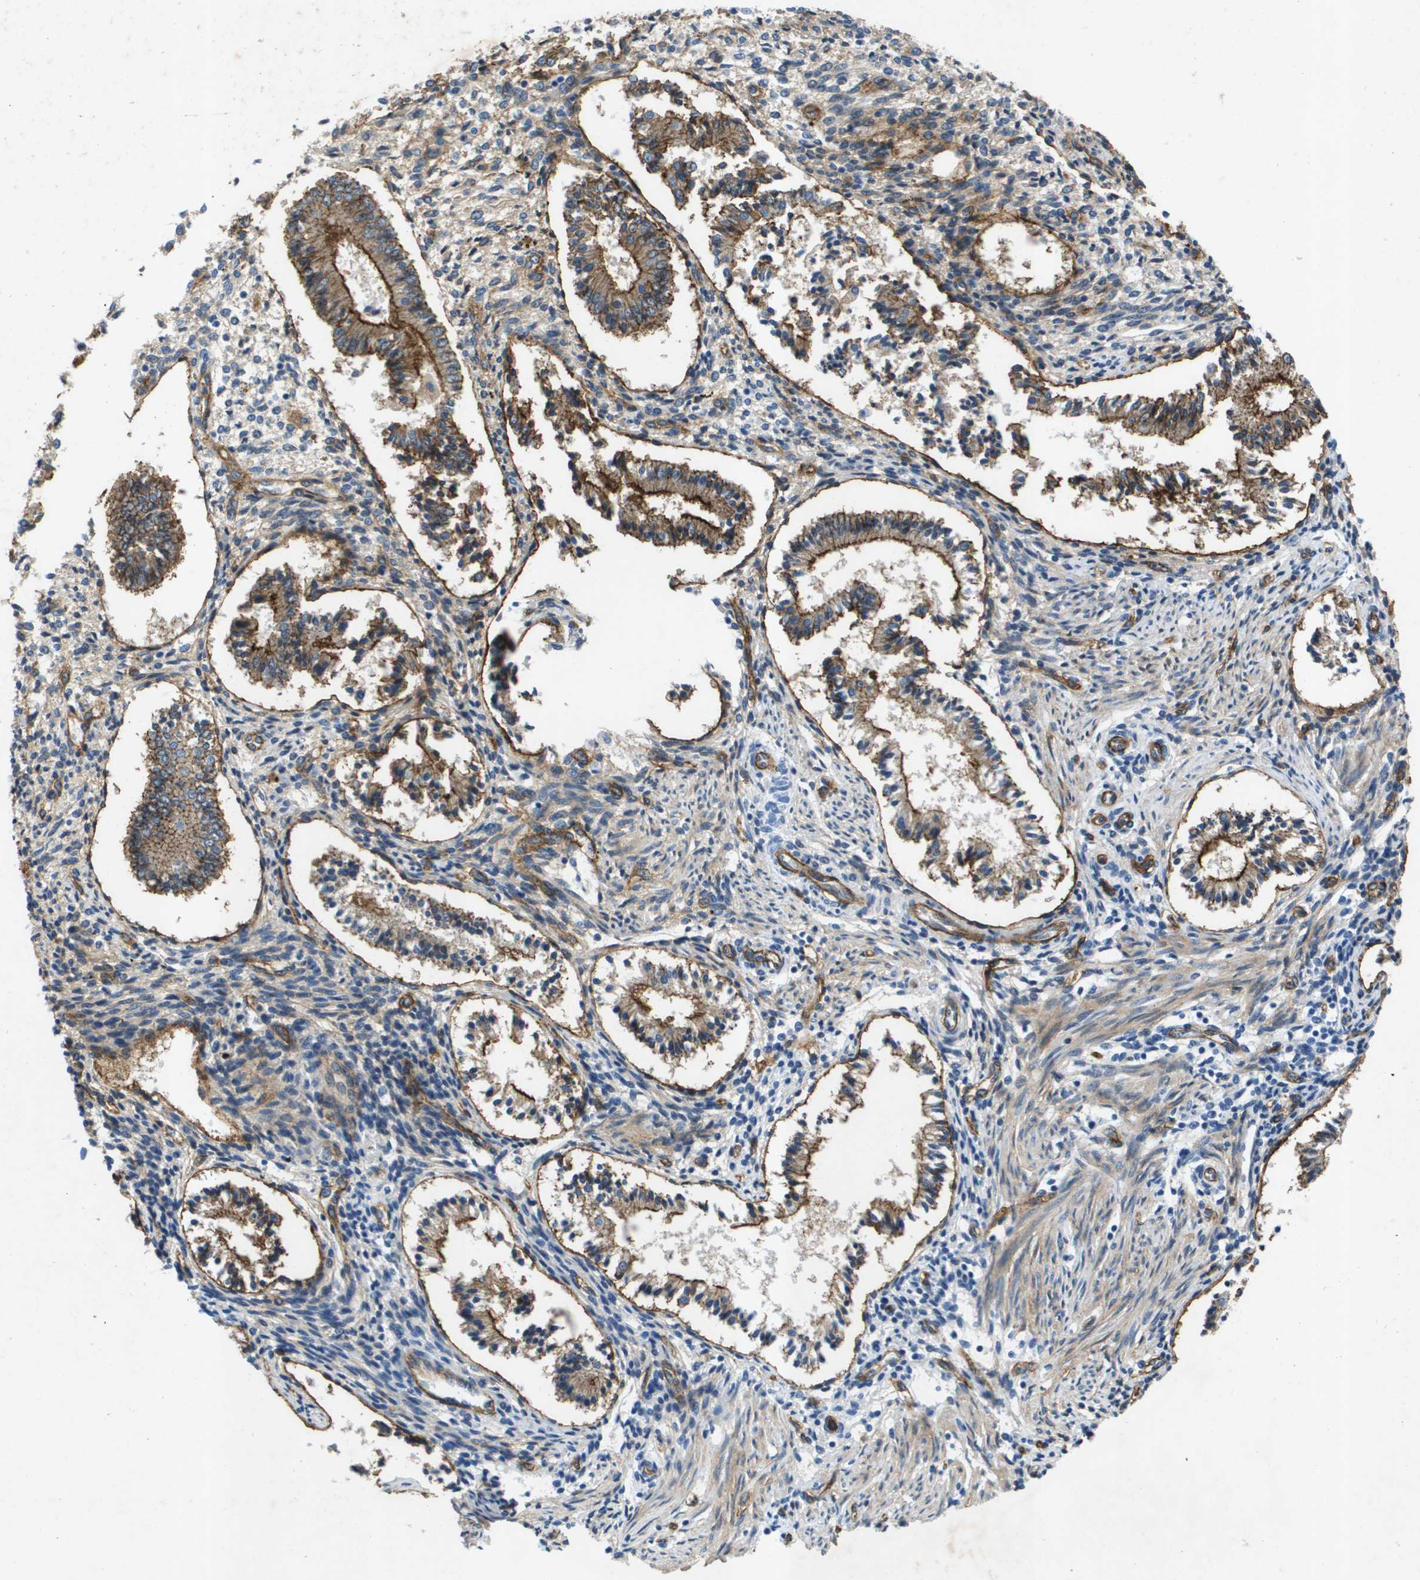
{"staining": {"intensity": "weak", "quantity": "25%-75%", "location": "cytoplasmic/membranous"}, "tissue": "endometrium", "cell_type": "Cells in endometrial stroma", "image_type": "normal", "snomed": [{"axis": "morphology", "description": "Normal tissue, NOS"}, {"axis": "topography", "description": "Endometrium"}], "caption": "Cells in endometrial stroma show weak cytoplasmic/membranous positivity in about 25%-75% of cells in normal endometrium.", "gene": "ITGA6", "patient": {"sex": "female", "age": 42}}